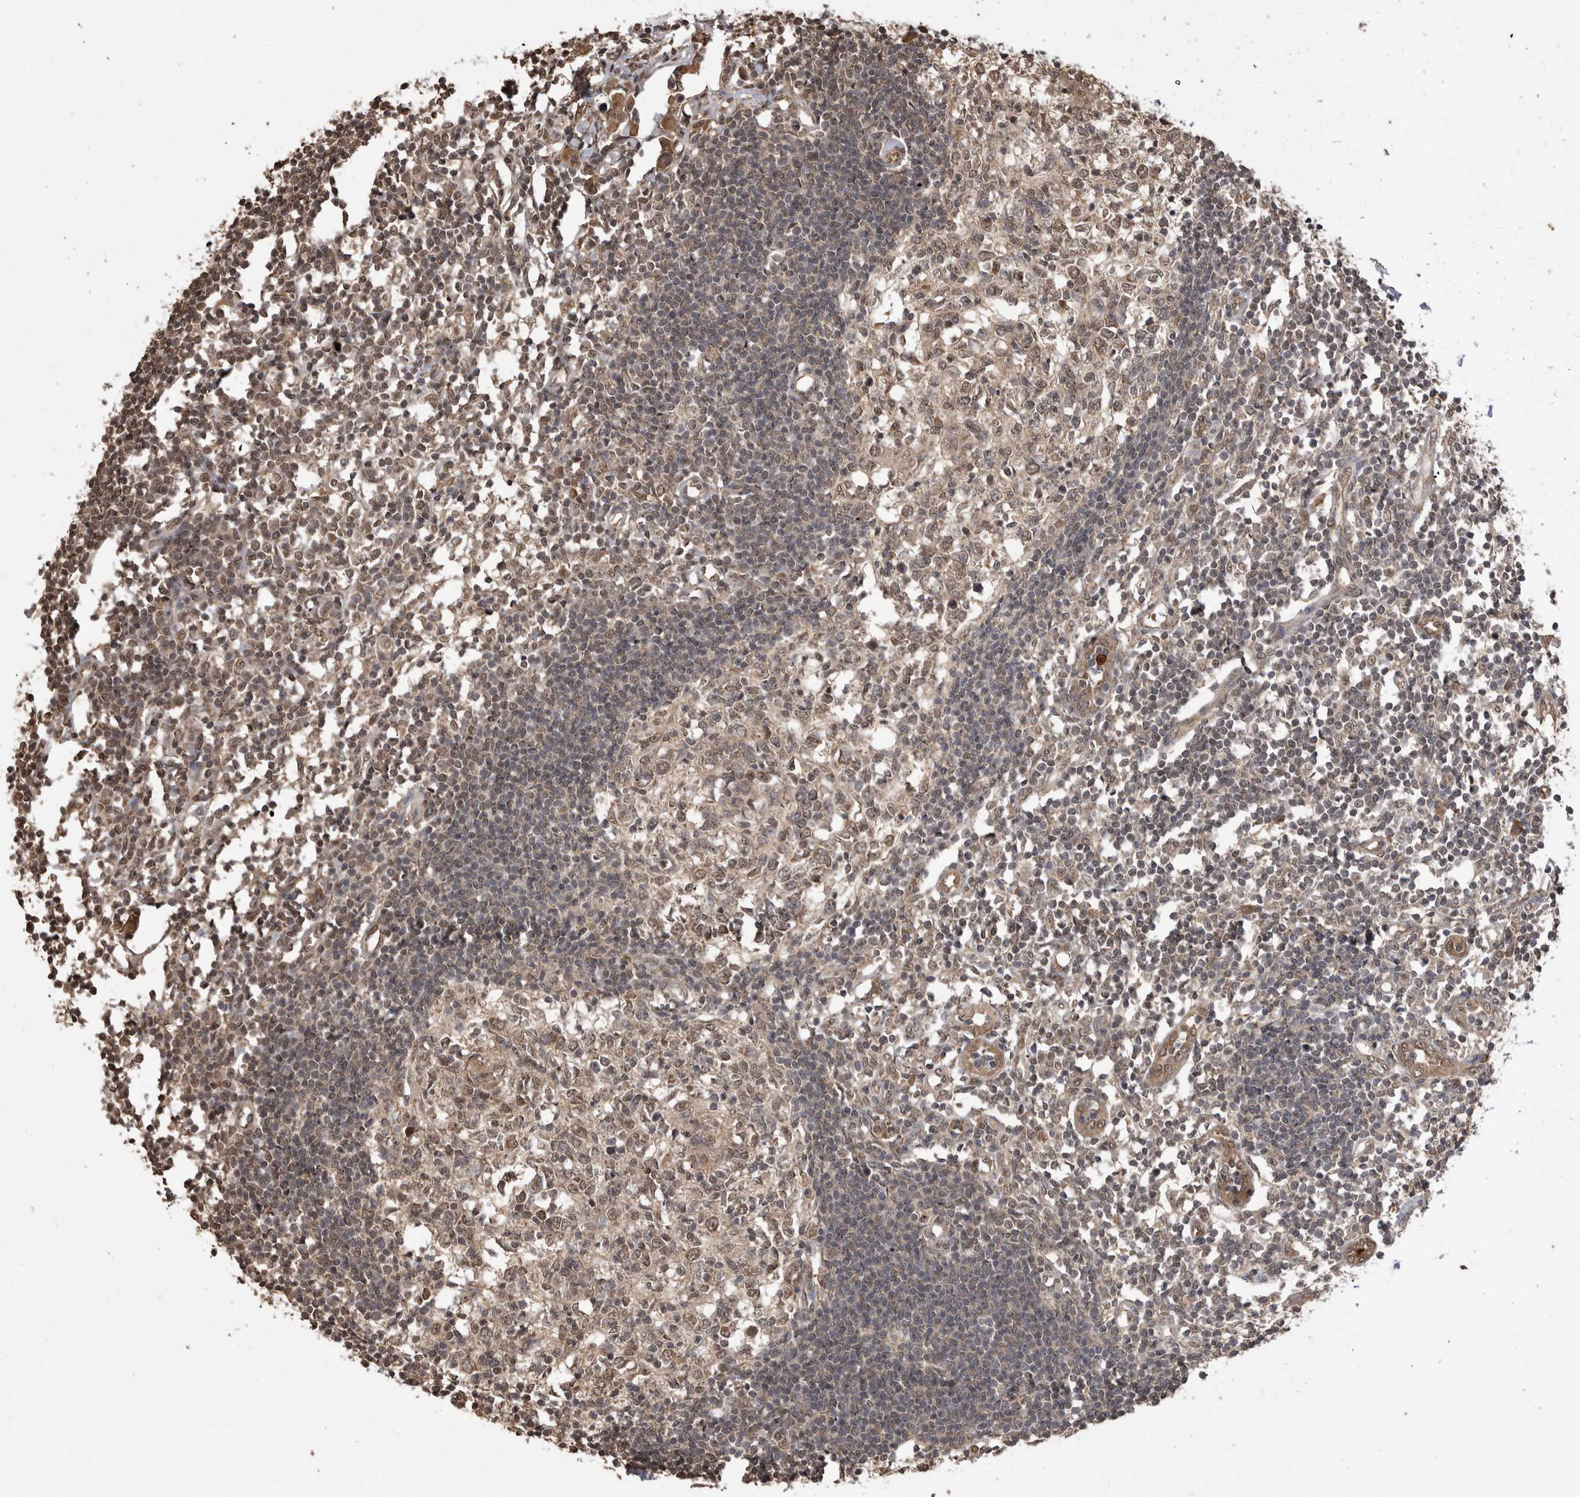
{"staining": {"intensity": "weak", "quantity": ">75%", "location": "cytoplasmic/membranous,nuclear"}, "tissue": "lymph node", "cell_type": "Germinal center cells", "image_type": "normal", "snomed": [{"axis": "morphology", "description": "Normal tissue, NOS"}, {"axis": "morphology", "description": "Malignant melanoma, Metastatic site"}, {"axis": "topography", "description": "Lymph node"}], "caption": "Germinal center cells exhibit low levels of weak cytoplasmic/membranous,nuclear expression in approximately >75% of cells in normal lymph node. (DAB IHC with brightfield microscopy, high magnification).", "gene": "PAK4", "patient": {"sex": "male", "age": 41}}